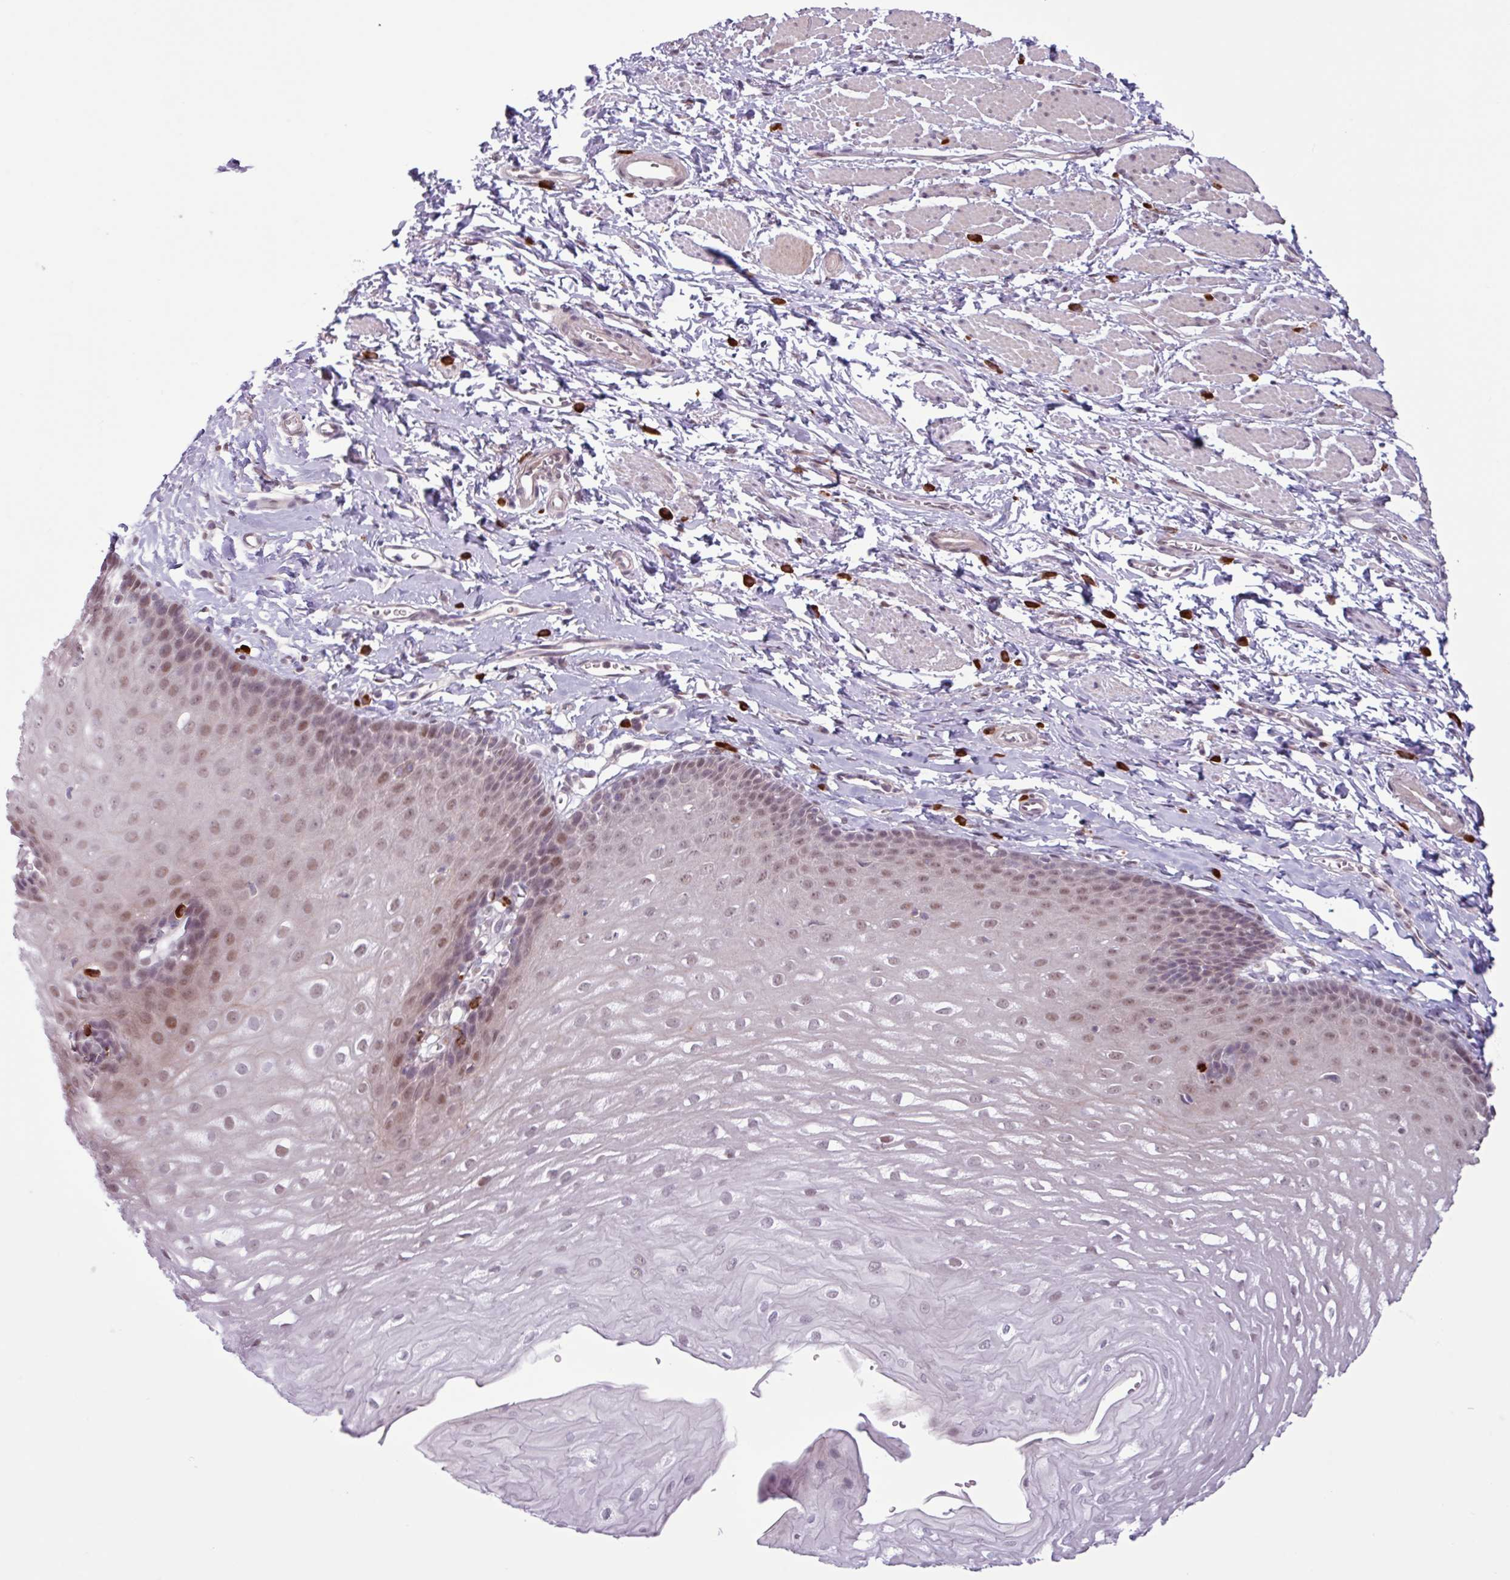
{"staining": {"intensity": "moderate", "quantity": "25%-75%", "location": "nuclear"}, "tissue": "esophagus", "cell_type": "Squamous epithelial cells", "image_type": "normal", "snomed": [{"axis": "morphology", "description": "Normal tissue, NOS"}, {"axis": "topography", "description": "Esophagus"}], "caption": "DAB (3,3'-diaminobenzidine) immunohistochemical staining of unremarkable human esophagus shows moderate nuclear protein staining in about 25%-75% of squamous epithelial cells.", "gene": "NOTCH2", "patient": {"sex": "male", "age": 70}}